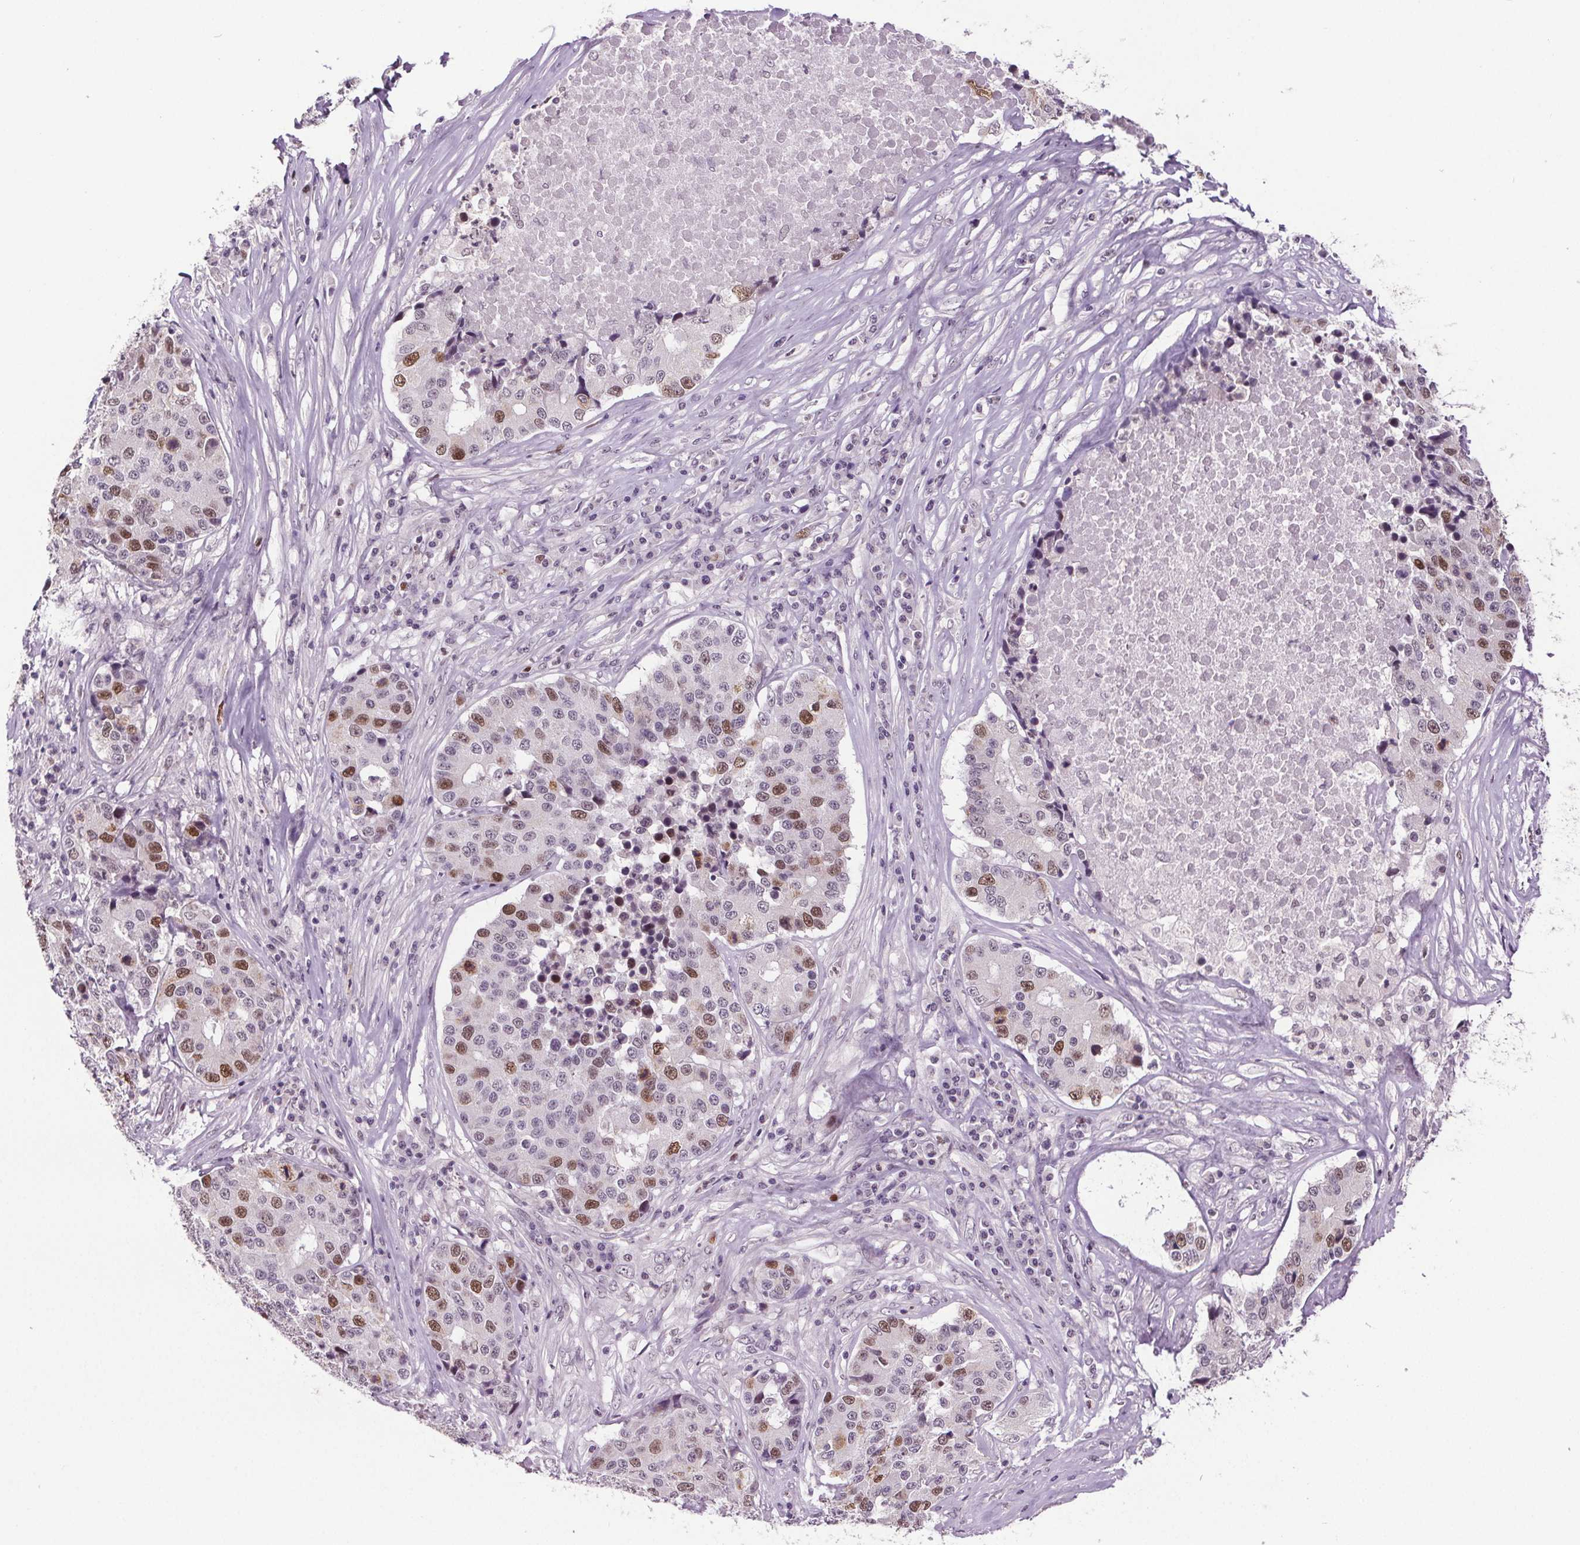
{"staining": {"intensity": "moderate", "quantity": "25%-75%", "location": "nuclear"}, "tissue": "stomach cancer", "cell_type": "Tumor cells", "image_type": "cancer", "snomed": [{"axis": "morphology", "description": "Adenocarcinoma, NOS"}, {"axis": "topography", "description": "Stomach"}], "caption": "The micrograph displays staining of adenocarcinoma (stomach), revealing moderate nuclear protein positivity (brown color) within tumor cells.", "gene": "CENPF", "patient": {"sex": "male", "age": 71}}